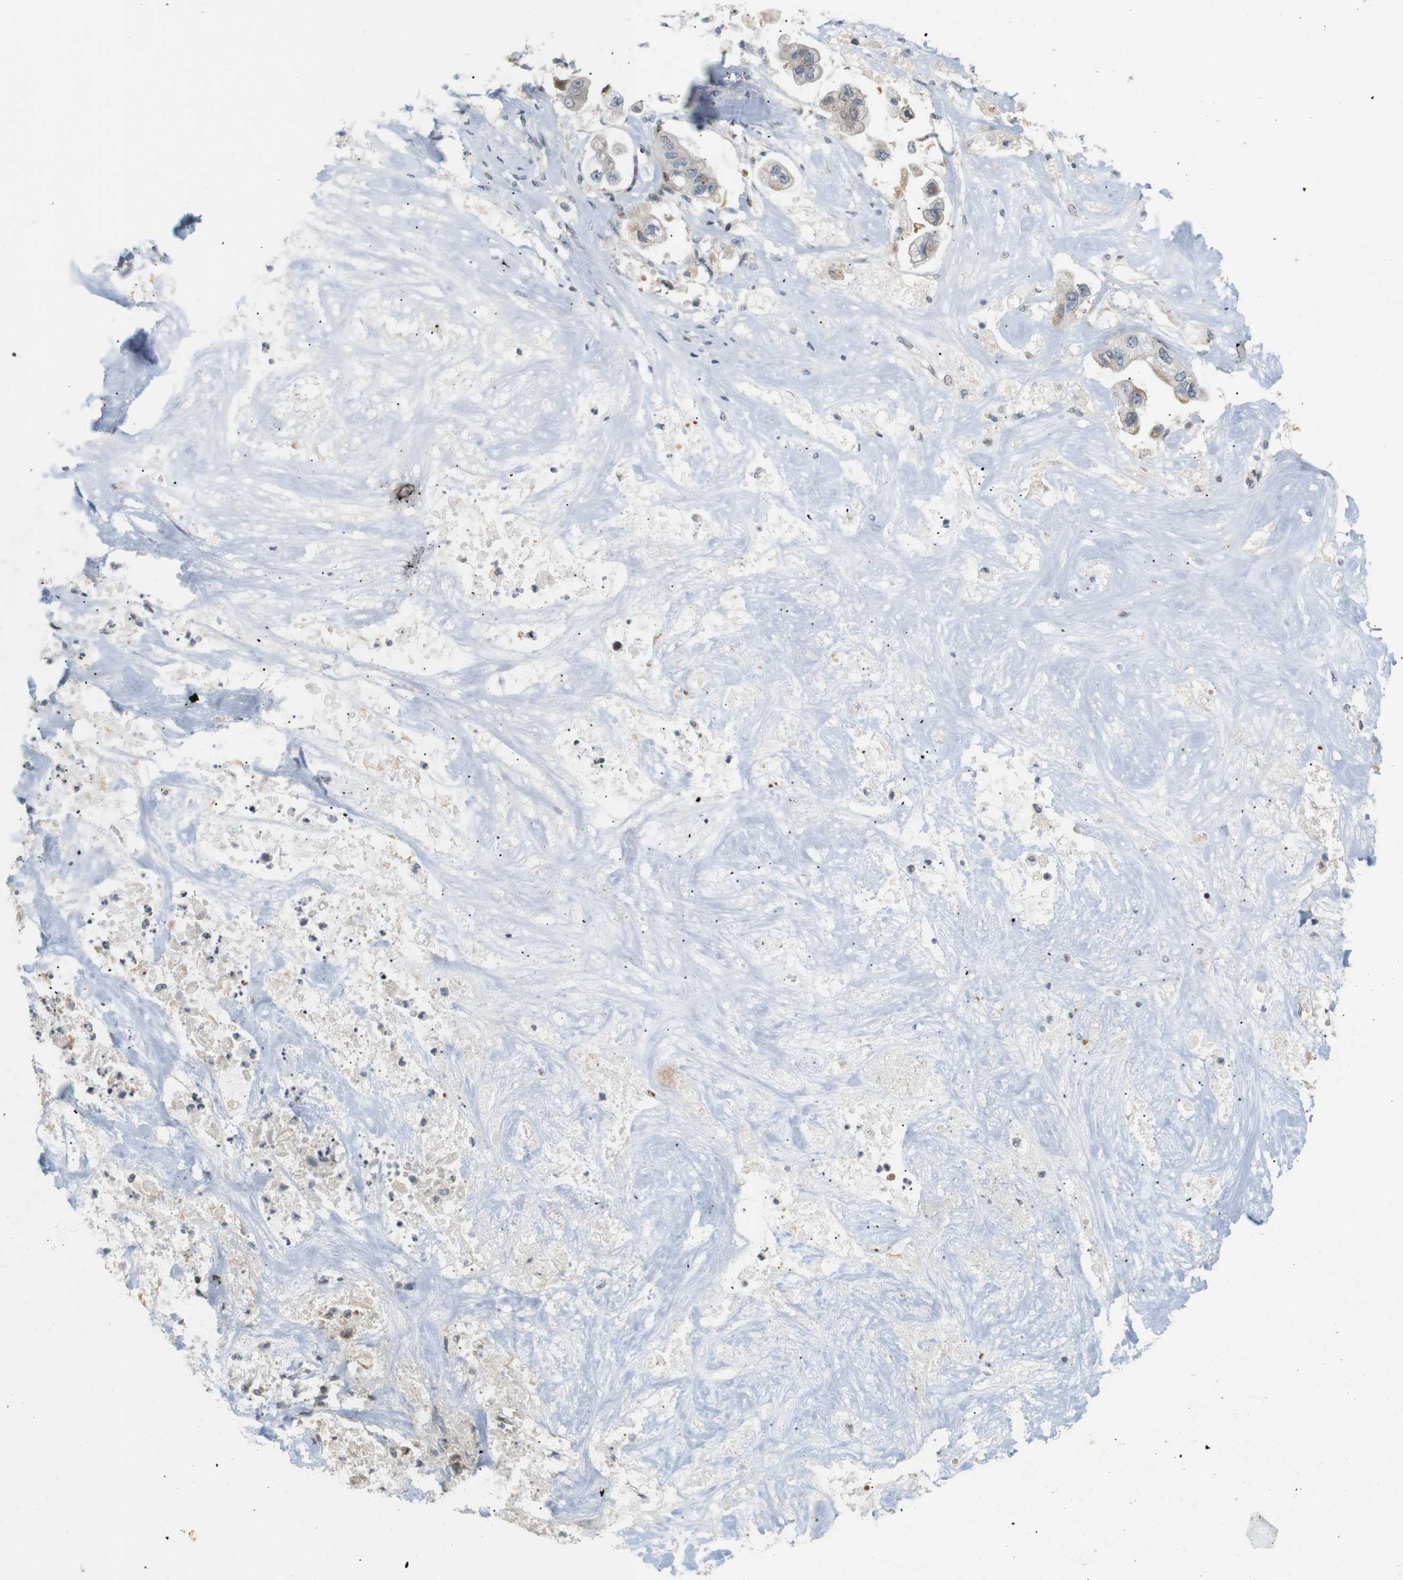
{"staining": {"intensity": "moderate", "quantity": "<25%", "location": "cytoplasmic/membranous"}, "tissue": "stomach cancer", "cell_type": "Tumor cells", "image_type": "cancer", "snomed": [{"axis": "morphology", "description": "Adenocarcinoma, NOS"}, {"axis": "topography", "description": "Stomach"}], "caption": "Tumor cells display low levels of moderate cytoplasmic/membranous staining in approximately <25% of cells in adenocarcinoma (stomach). The staining is performed using DAB (3,3'-diaminobenzidine) brown chromogen to label protein expression. The nuclei are counter-stained blue using hematoxylin.", "gene": "PPP1R14A", "patient": {"sex": "male", "age": 62}}